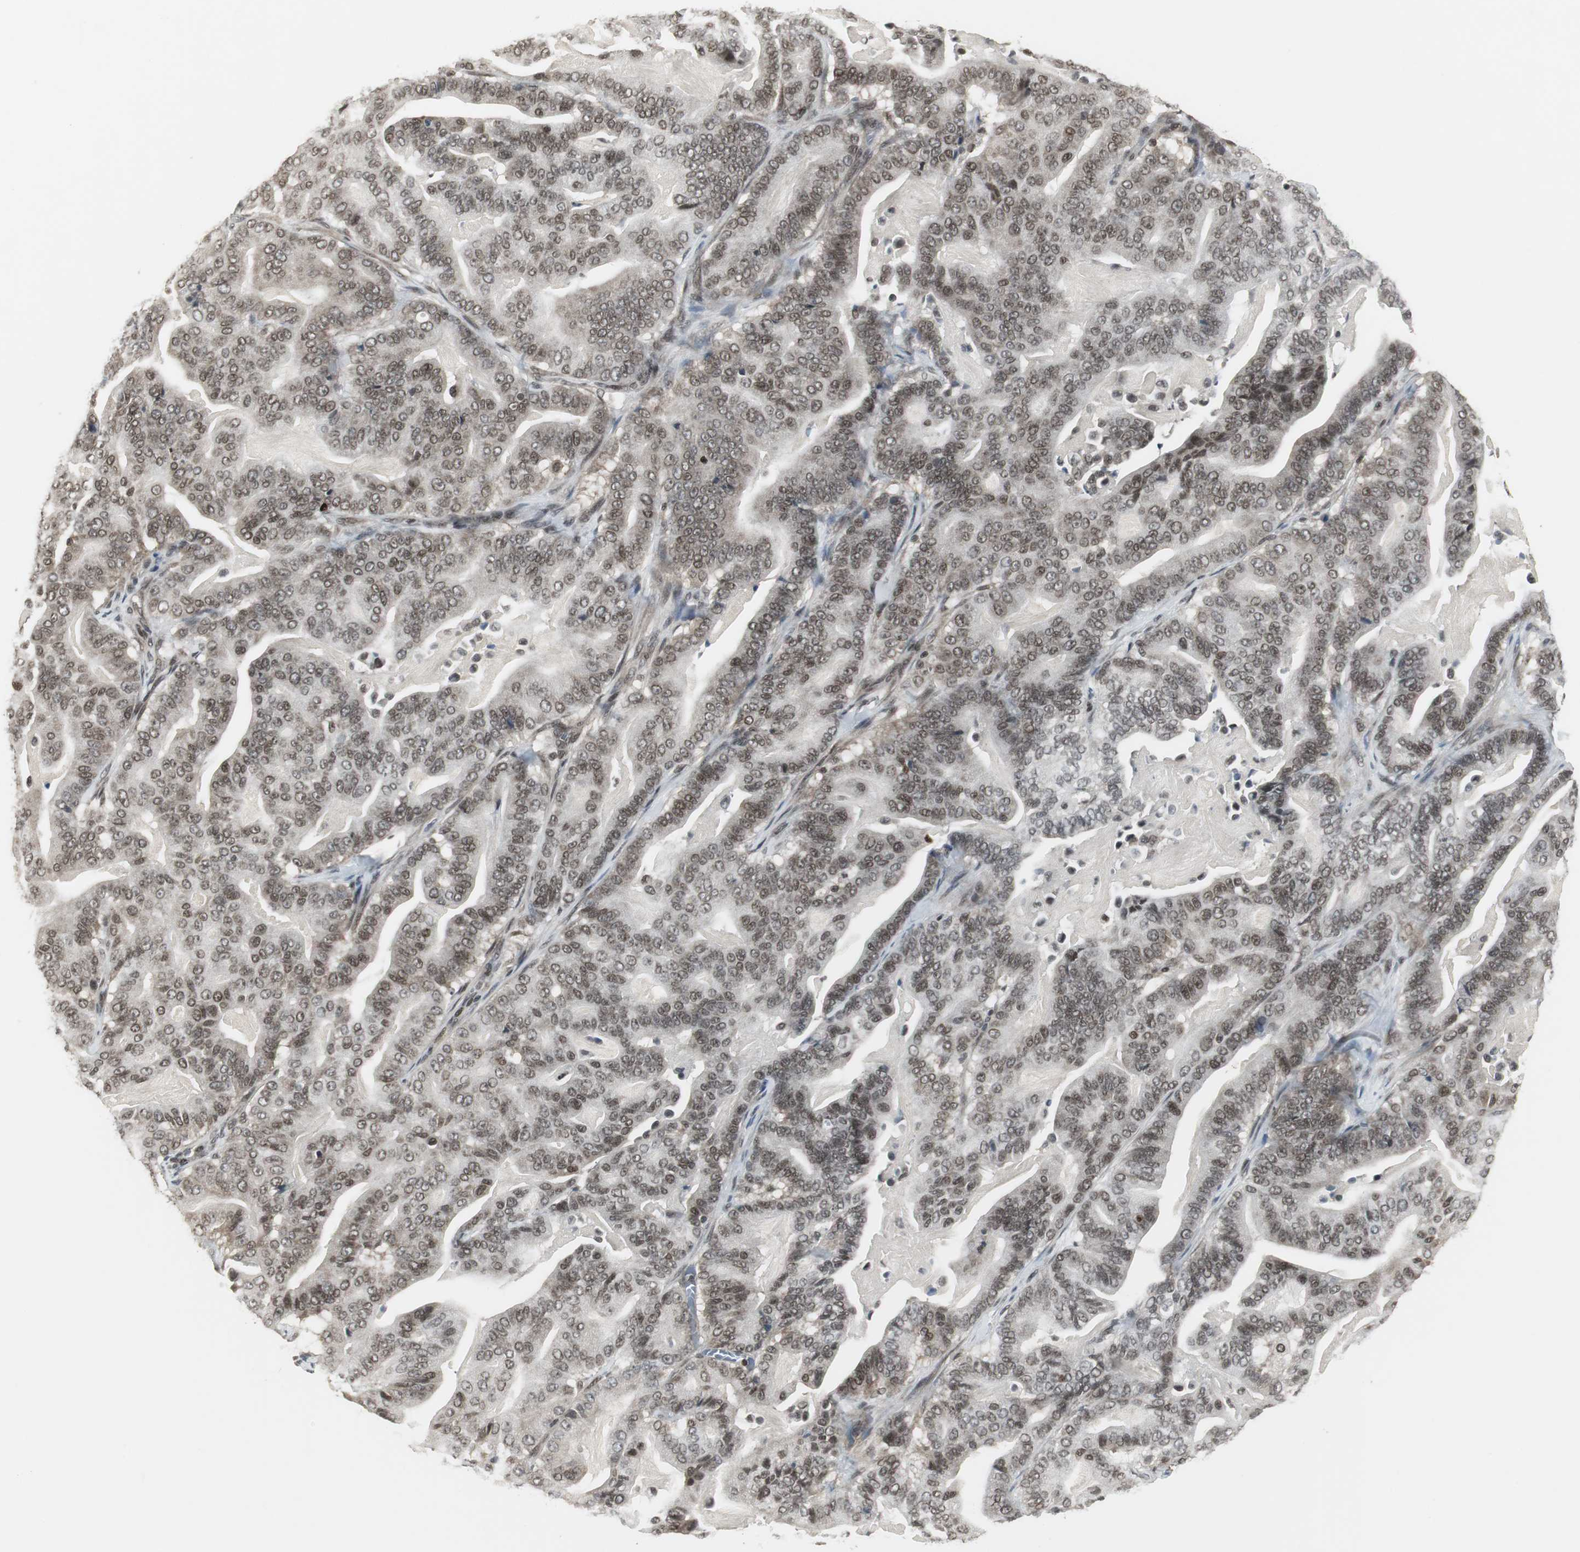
{"staining": {"intensity": "weak", "quantity": ">75%", "location": "nuclear"}, "tissue": "pancreatic cancer", "cell_type": "Tumor cells", "image_type": "cancer", "snomed": [{"axis": "morphology", "description": "Adenocarcinoma, NOS"}, {"axis": "topography", "description": "Pancreas"}], "caption": "Immunohistochemistry (IHC) micrograph of pancreatic adenocarcinoma stained for a protein (brown), which reveals low levels of weak nuclear staining in about >75% of tumor cells.", "gene": "MPG", "patient": {"sex": "male", "age": 63}}